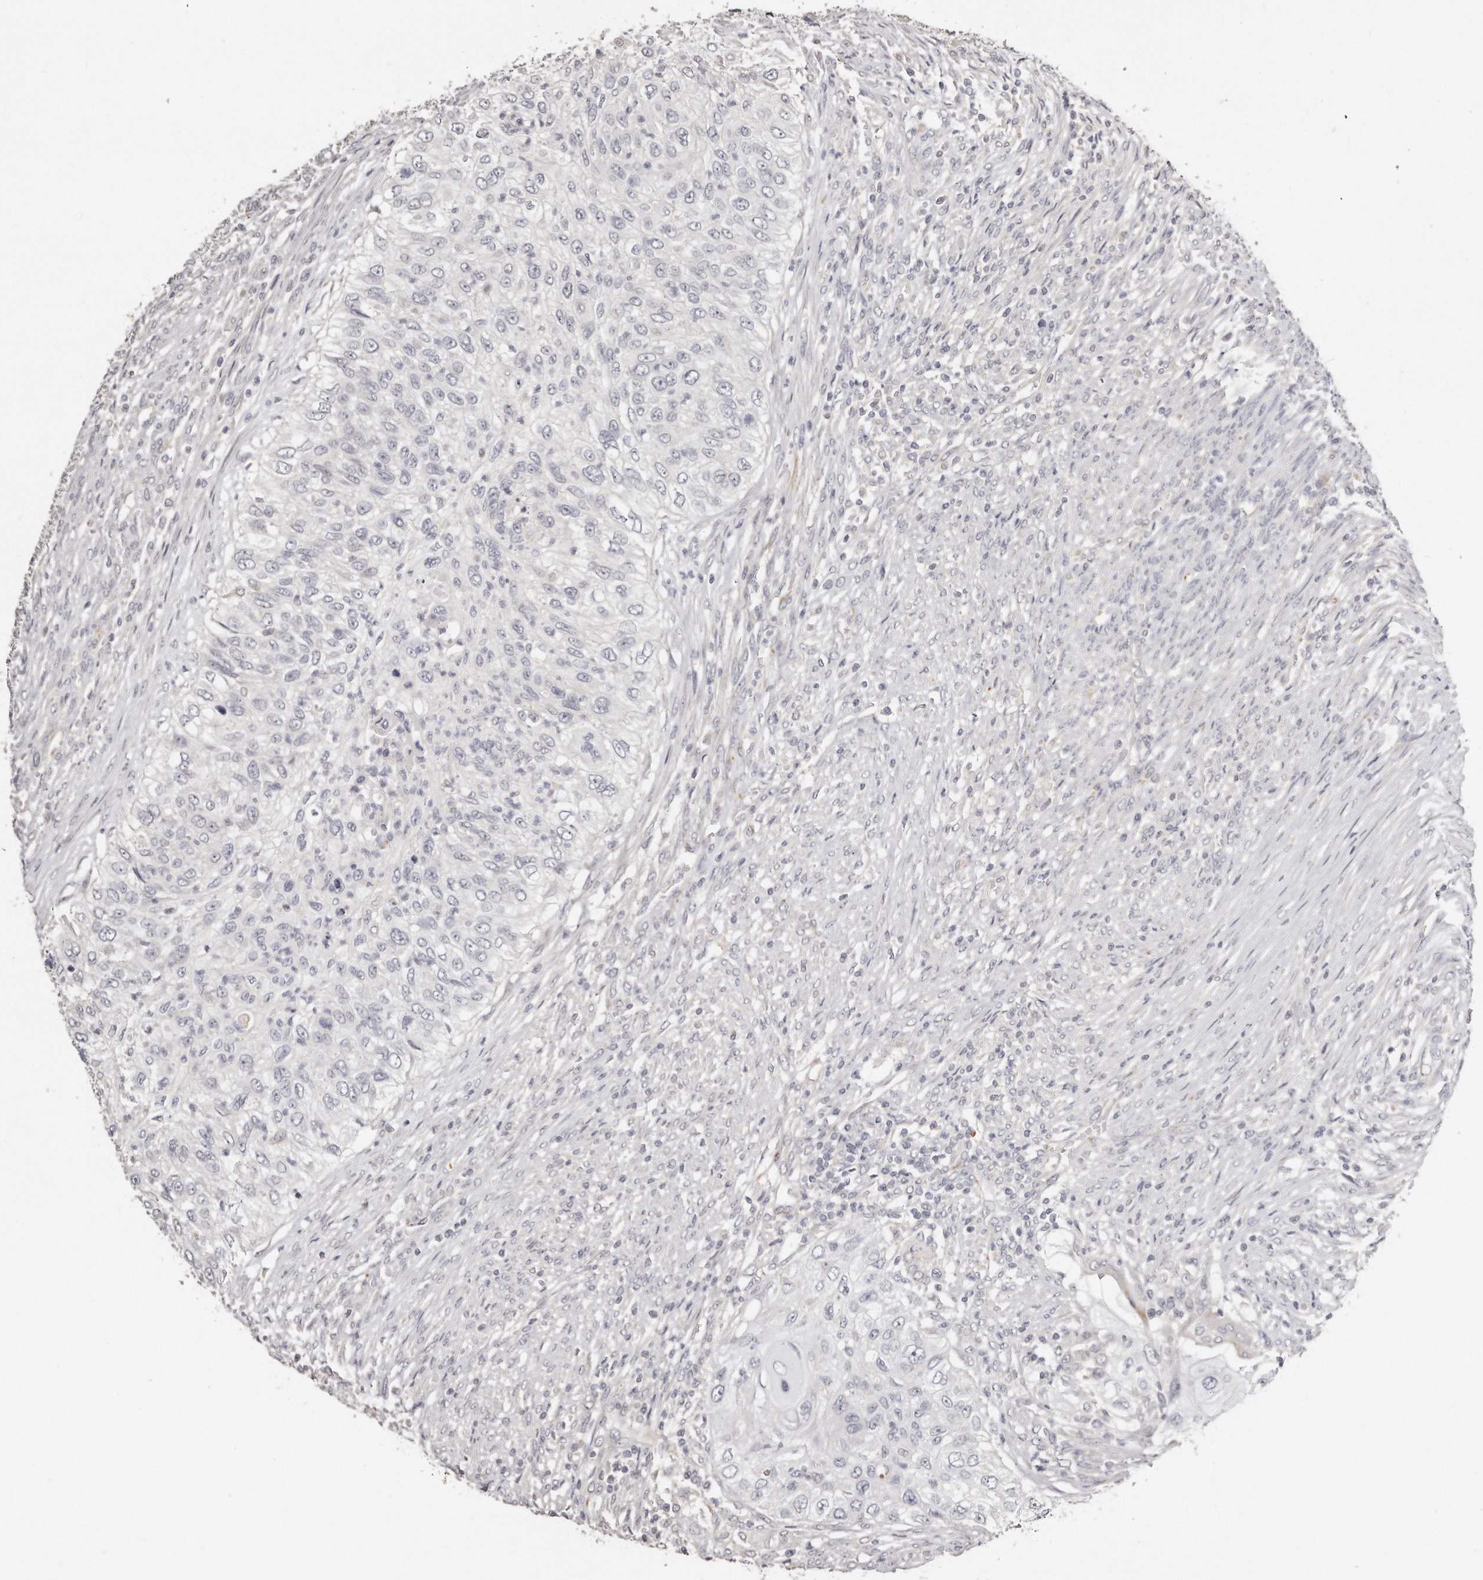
{"staining": {"intensity": "negative", "quantity": "none", "location": "none"}, "tissue": "urothelial cancer", "cell_type": "Tumor cells", "image_type": "cancer", "snomed": [{"axis": "morphology", "description": "Urothelial carcinoma, High grade"}, {"axis": "topography", "description": "Urinary bladder"}], "caption": "The histopathology image exhibits no significant staining in tumor cells of urothelial carcinoma (high-grade).", "gene": "ZYG11A", "patient": {"sex": "female", "age": 60}}